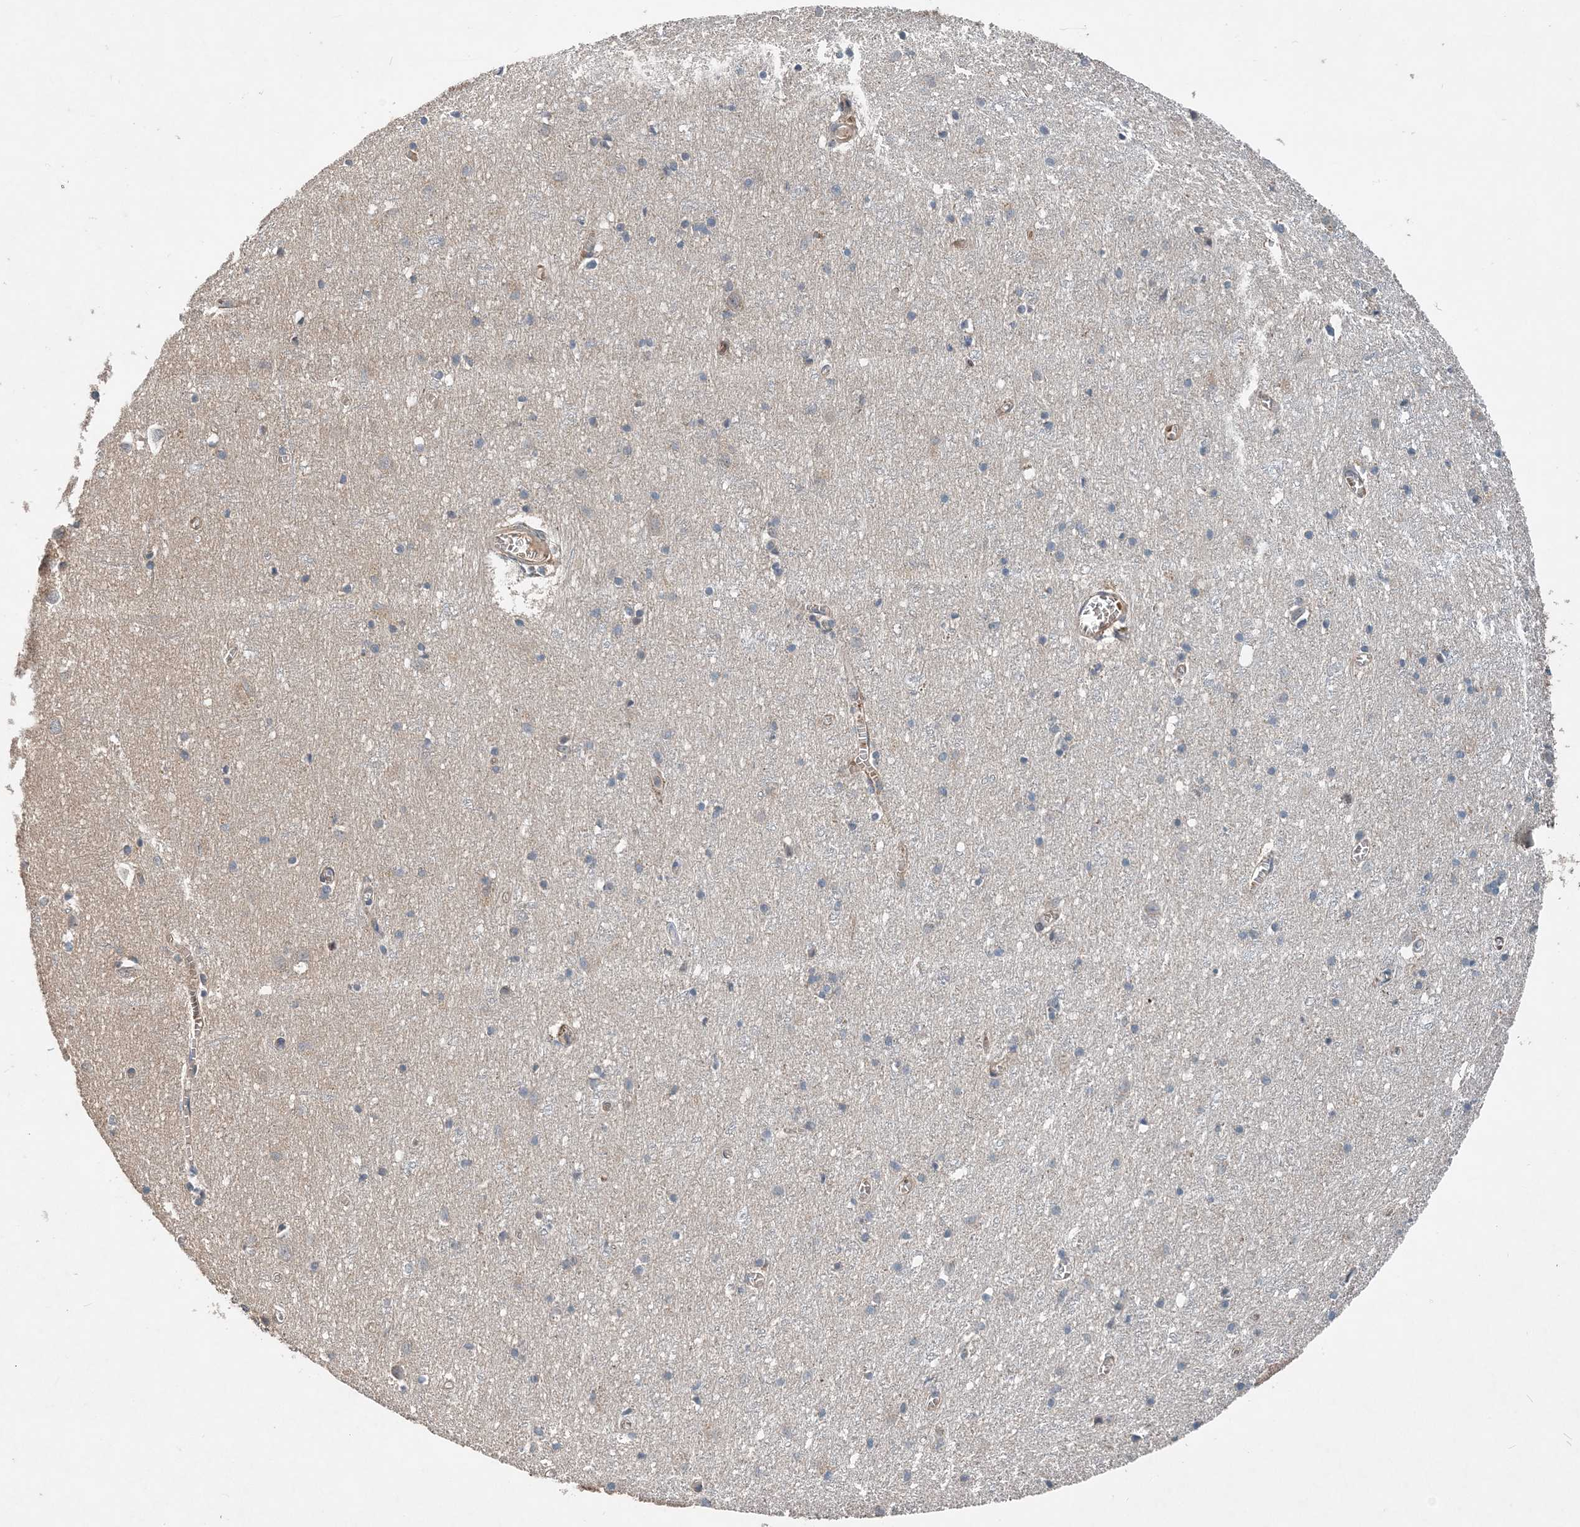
{"staining": {"intensity": "moderate", "quantity": "25%-75%", "location": "cytoplasmic/membranous"}, "tissue": "cerebral cortex", "cell_type": "Endothelial cells", "image_type": "normal", "snomed": [{"axis": "morphology", "description": "Normal tissue, NOS"}, {"axis": "topography", "description": "Cerebral cortex"}], "caption": "High-magnification brightfield microscopy of normal cerebral cortex stained with DAB (3,3'-diaminobenzidine) (brown) and counterstained with hematoxylin (blue). endothelial cells exhibit moderate cytoplasmic/membranous expression is seen in approximately25%-75% of cells.", "gene": "SMPD3", "patient": {"sex": "female", "age": 64}}